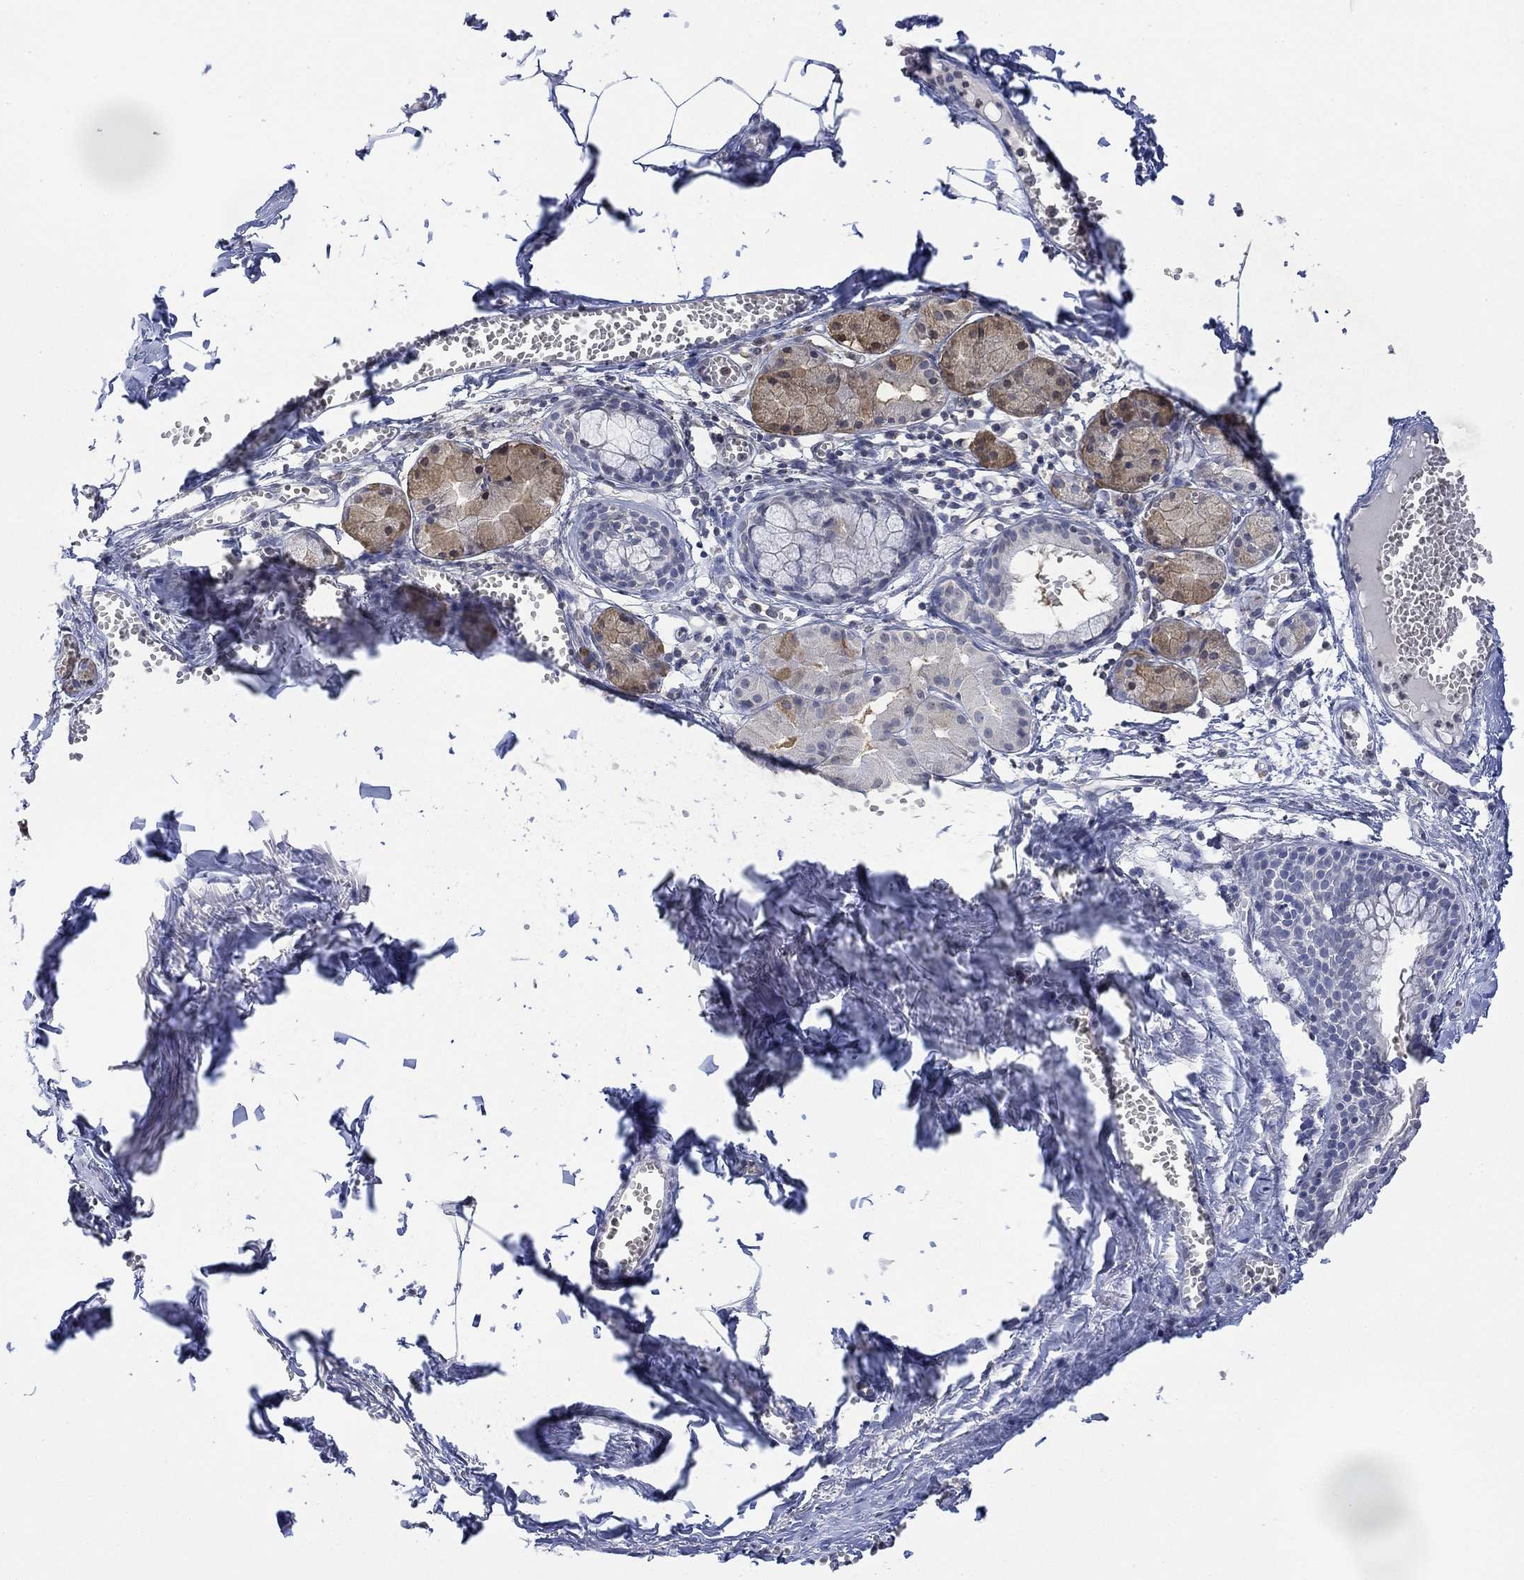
{"staining": {"intensity": "negative", "quantity": "none", "location": "none"}, "tissue": "soft tissue", "cell_type": "Fibroblasts", "image_type": "normal", "snomed": [{"axis": "morphology", "description": "Normal tissue, NOS"}, {"axis": "morphology", "description": "Squamous cell carcinoma, NOS"}, {"axis": "topography", "description": "Cartilage tissue"}, {"axis": "topography", "description": "Lung"}], "caption": "Soft tissue stained for a protein using immunohistochemistry (IHC) shows no positivity fibroblasts.", "gene": "TMEM255A", "patient": {"sex": "male", "age": 66}}